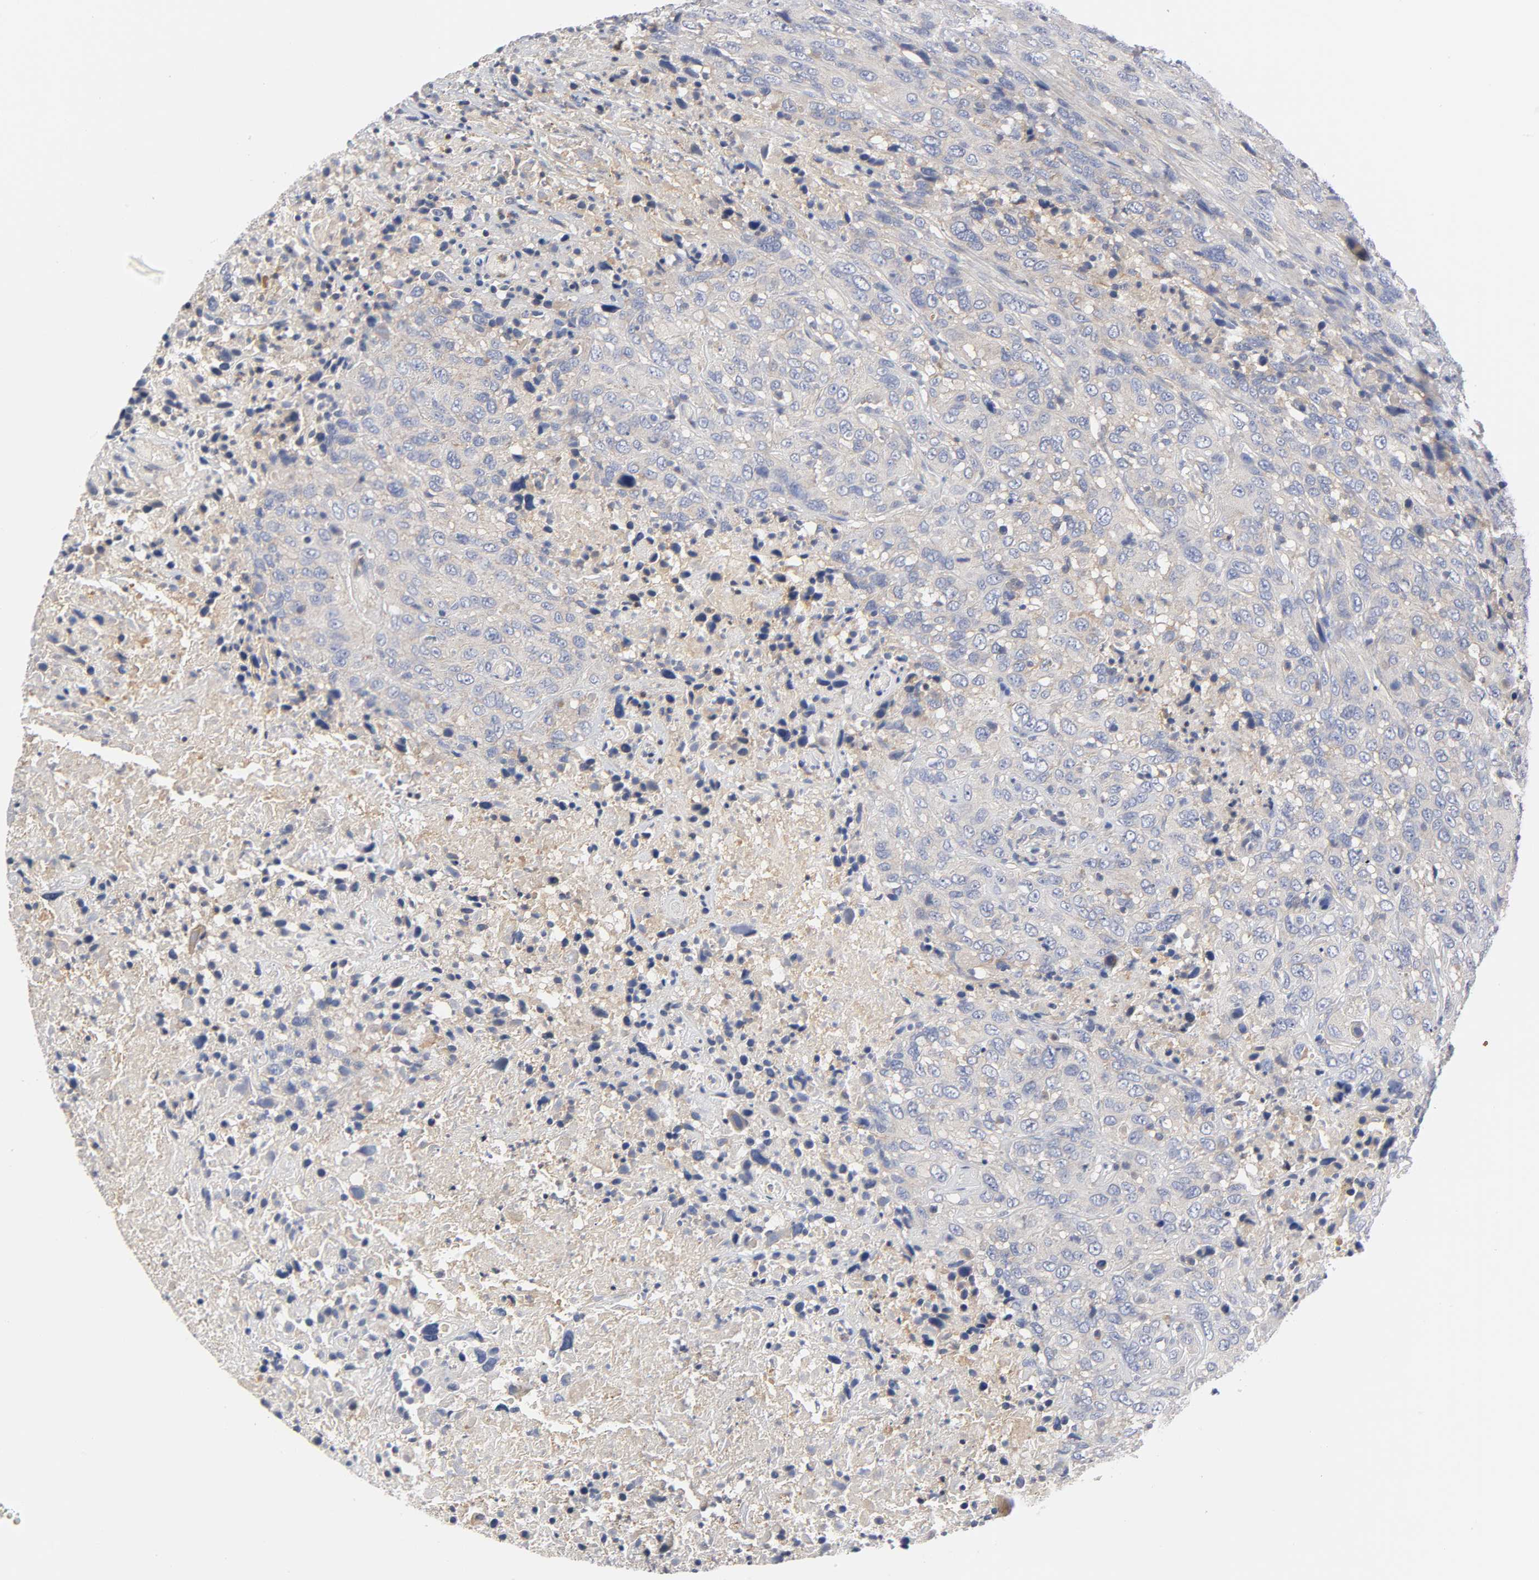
{"staining": {"intensity": "negative", "quantity": "none", "location": "none"}, "tissue": "urothelial cancer", "cell_type": "Tumor cells", "image_type": "cancer", "snomed": [{"axis": "morphology", "description": "Urothelial carcinoma, High grade"}, {"axis": "topography", "description": "Urinary bladder"}], "caption": "This is an IHC histopathology image of urothelial cancer. There is no staining in tumor cells.", "gene": "ROCK1", "patient": {"sex": "male", "age": 61}}